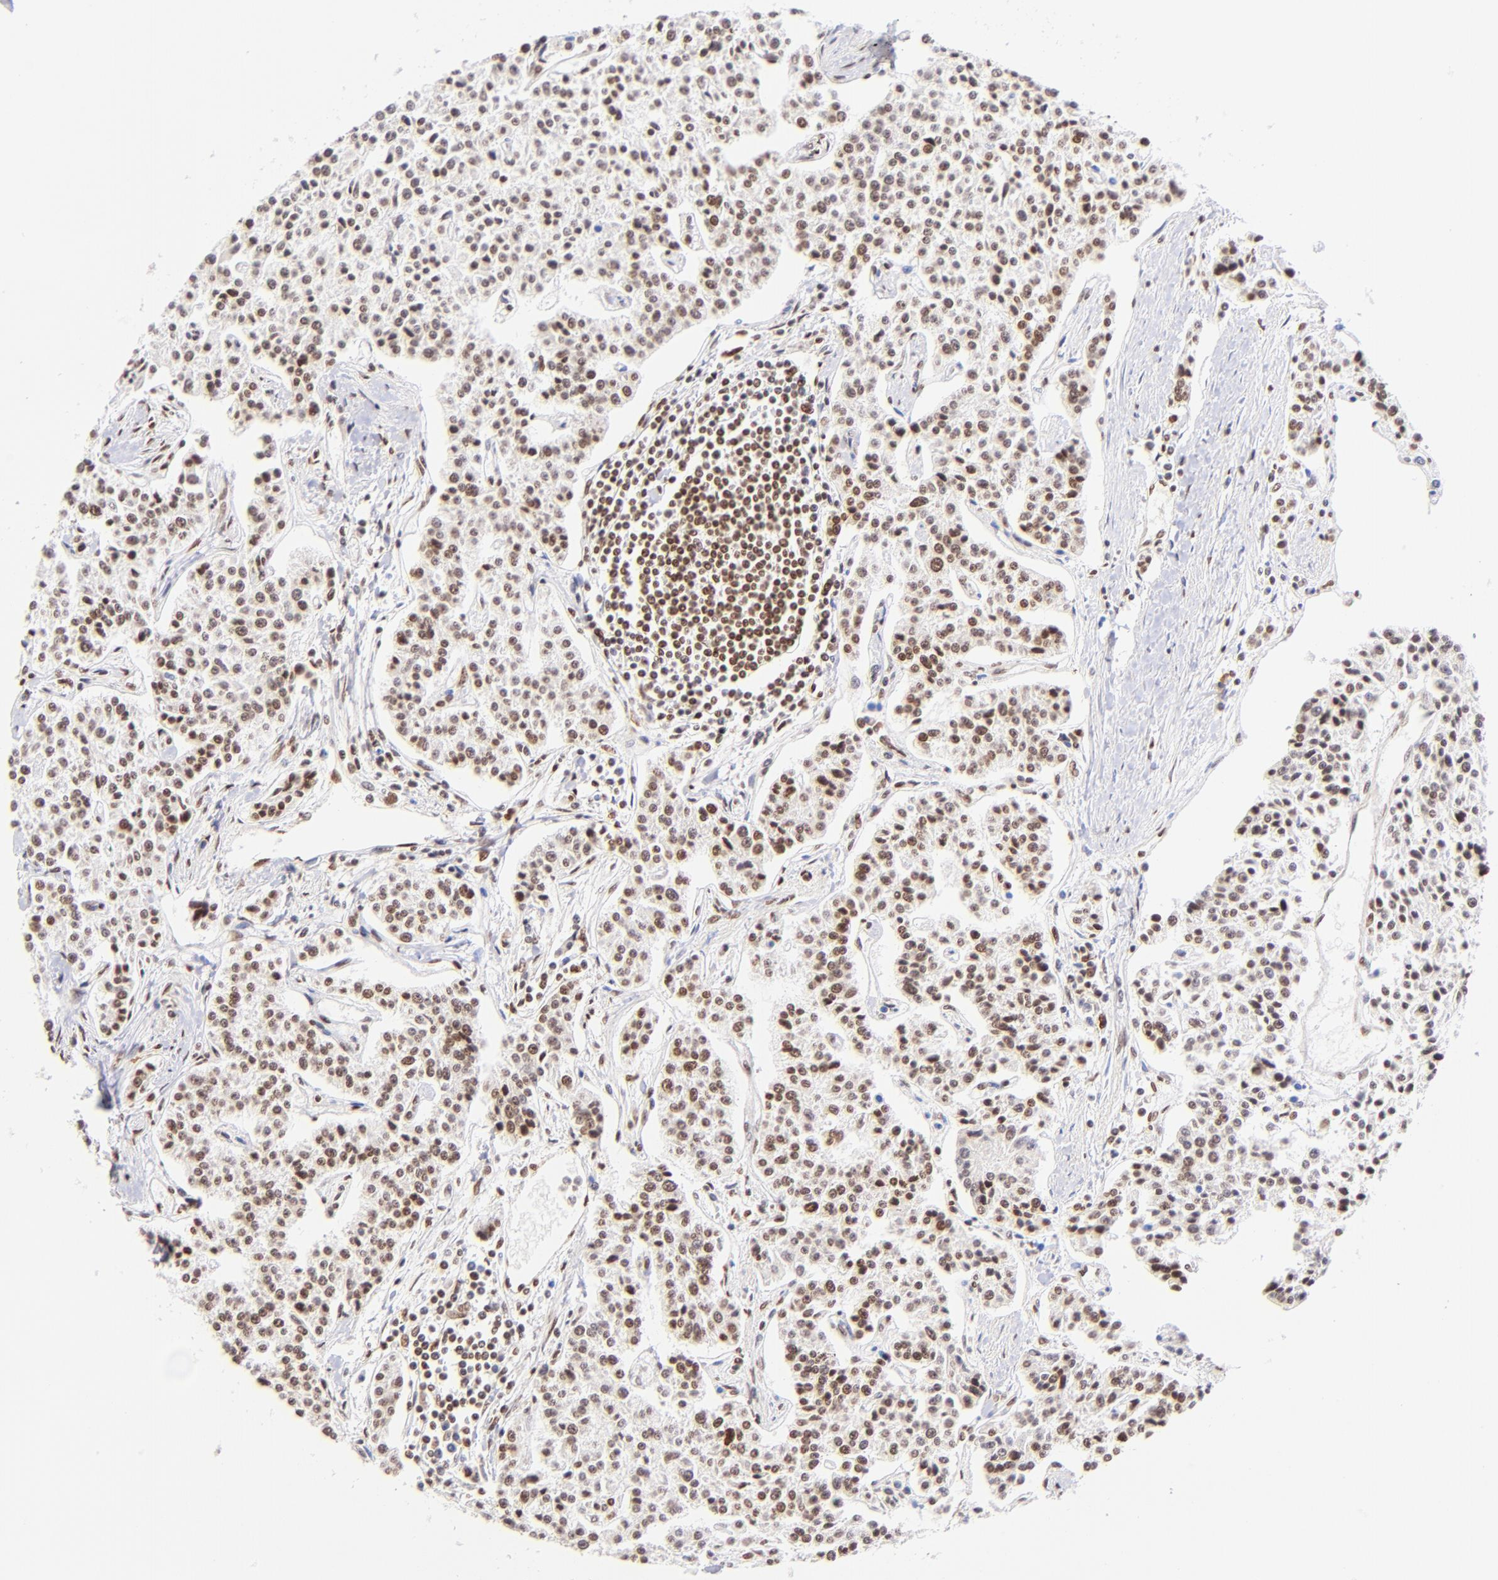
{"staining": {"intensity": "moderate", "quantity": ">75%", "location": "nuclear"}, "tissue": "carcinoid", "cell_type": "Tumor cells", "image_type": "cancer", "snomed": [{"axis": "morphology", "description": "Carcinoid, malignant, NOS"}, {"axis": "topography", "description": "Stomach"}], "caption": "Carcinoid (malignant) was stained to show a protein in brown. There is medium levels of moderate nuclear positivity in about >75% of tumor cells.", "gene": "MIDEAS", "patient": {"sex": "female", "age": 76}}